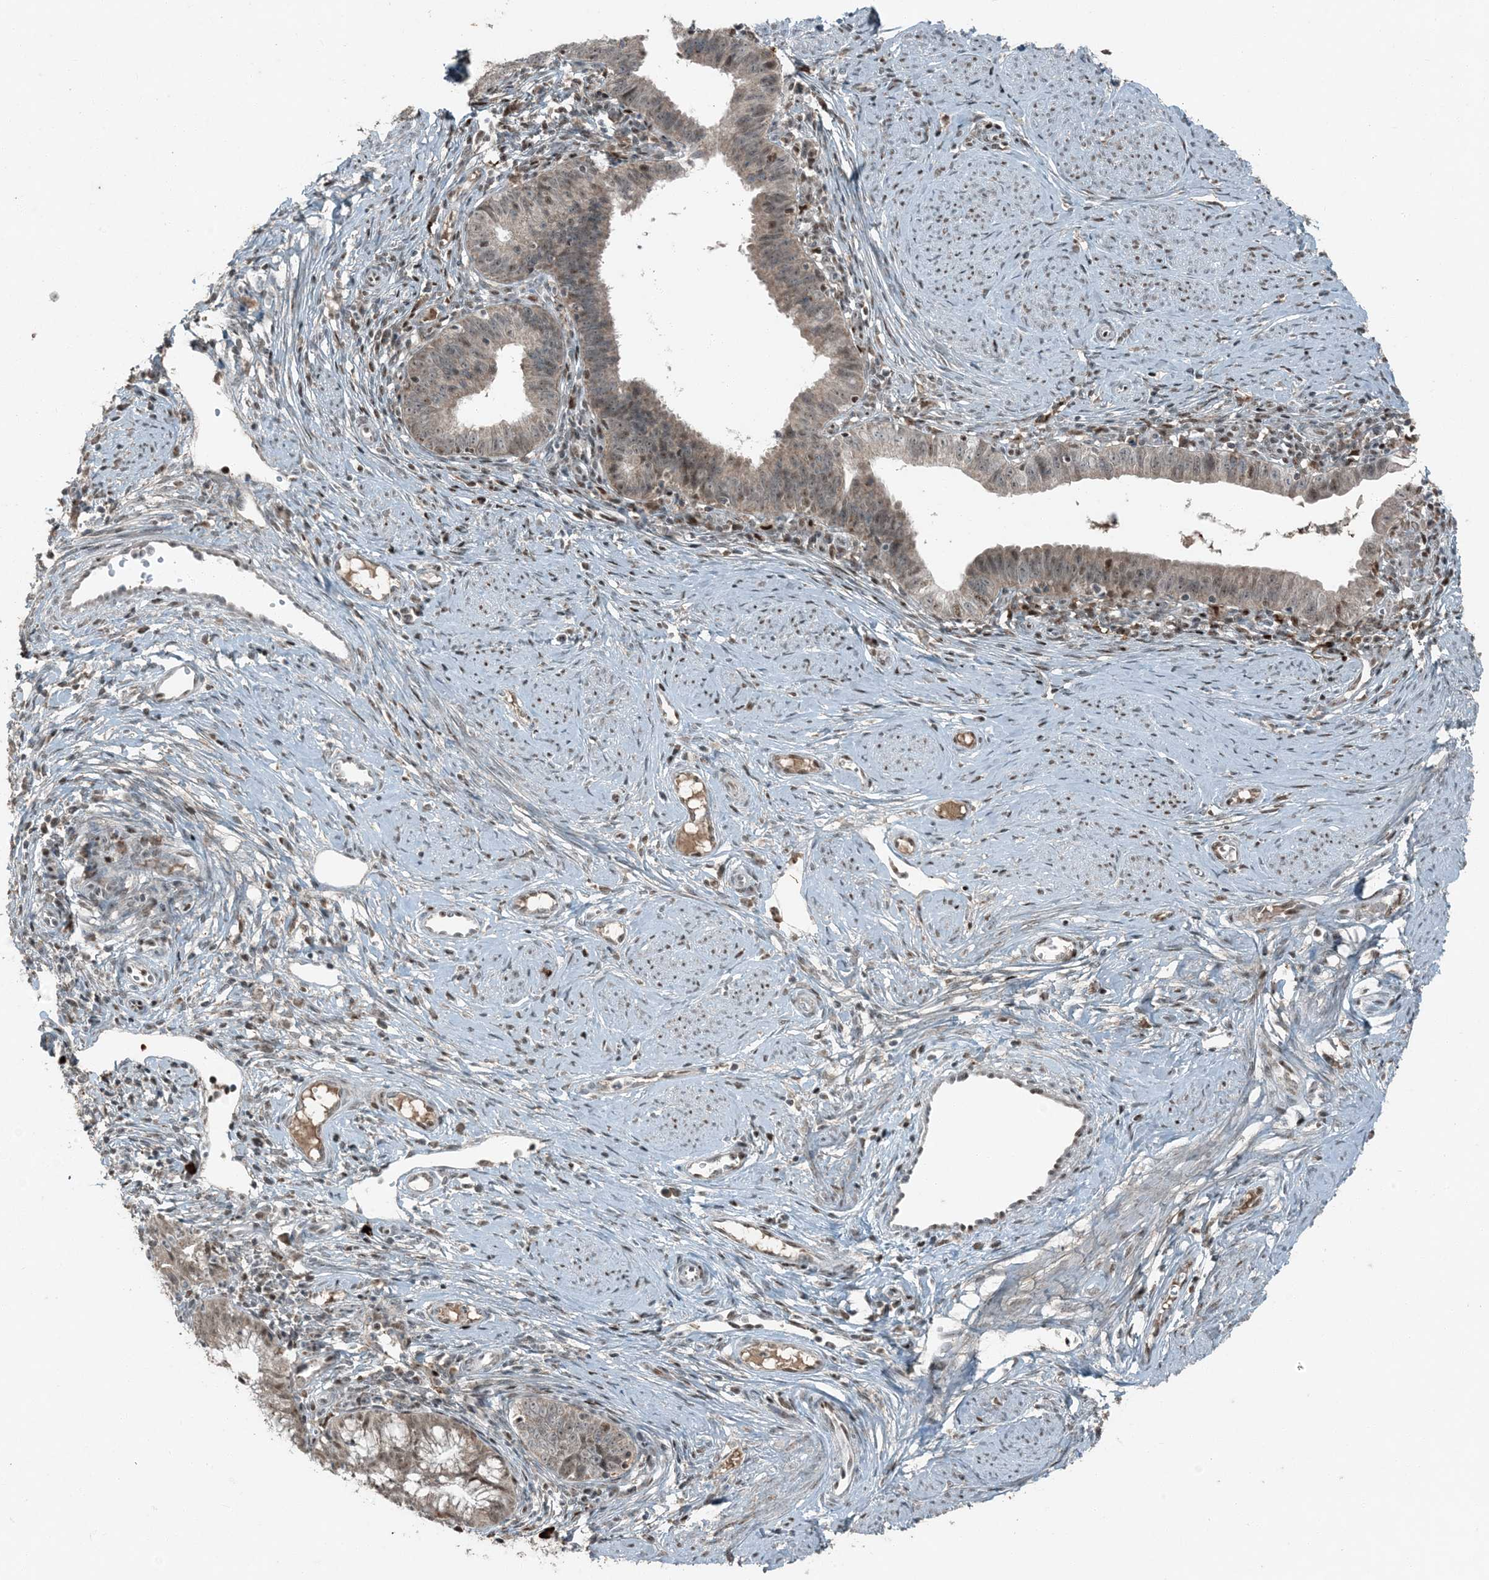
{"staining": {"intensity": "moderate", "quantity": "<25%", "location": "cytoplasmic/membranous,nuclear"}, "tissue": "cervical cancer", "cell_type": "Tumor cells", "image_type": "cancer", "snomed": [{"axis": "morphology", "description": "Adenocarcinoma, NOS"}, {"axis": "topography", "description": "Cervix"}], "caption": "Human cervical adenocarcinoma stained for a protein (brown) displays moderate cytoplasmic/membranous and nuclear positive positivity in approximately <25% of tumor cells.", "gene": "TADA2B", "patient": {"sex": "female", "age": 36}}